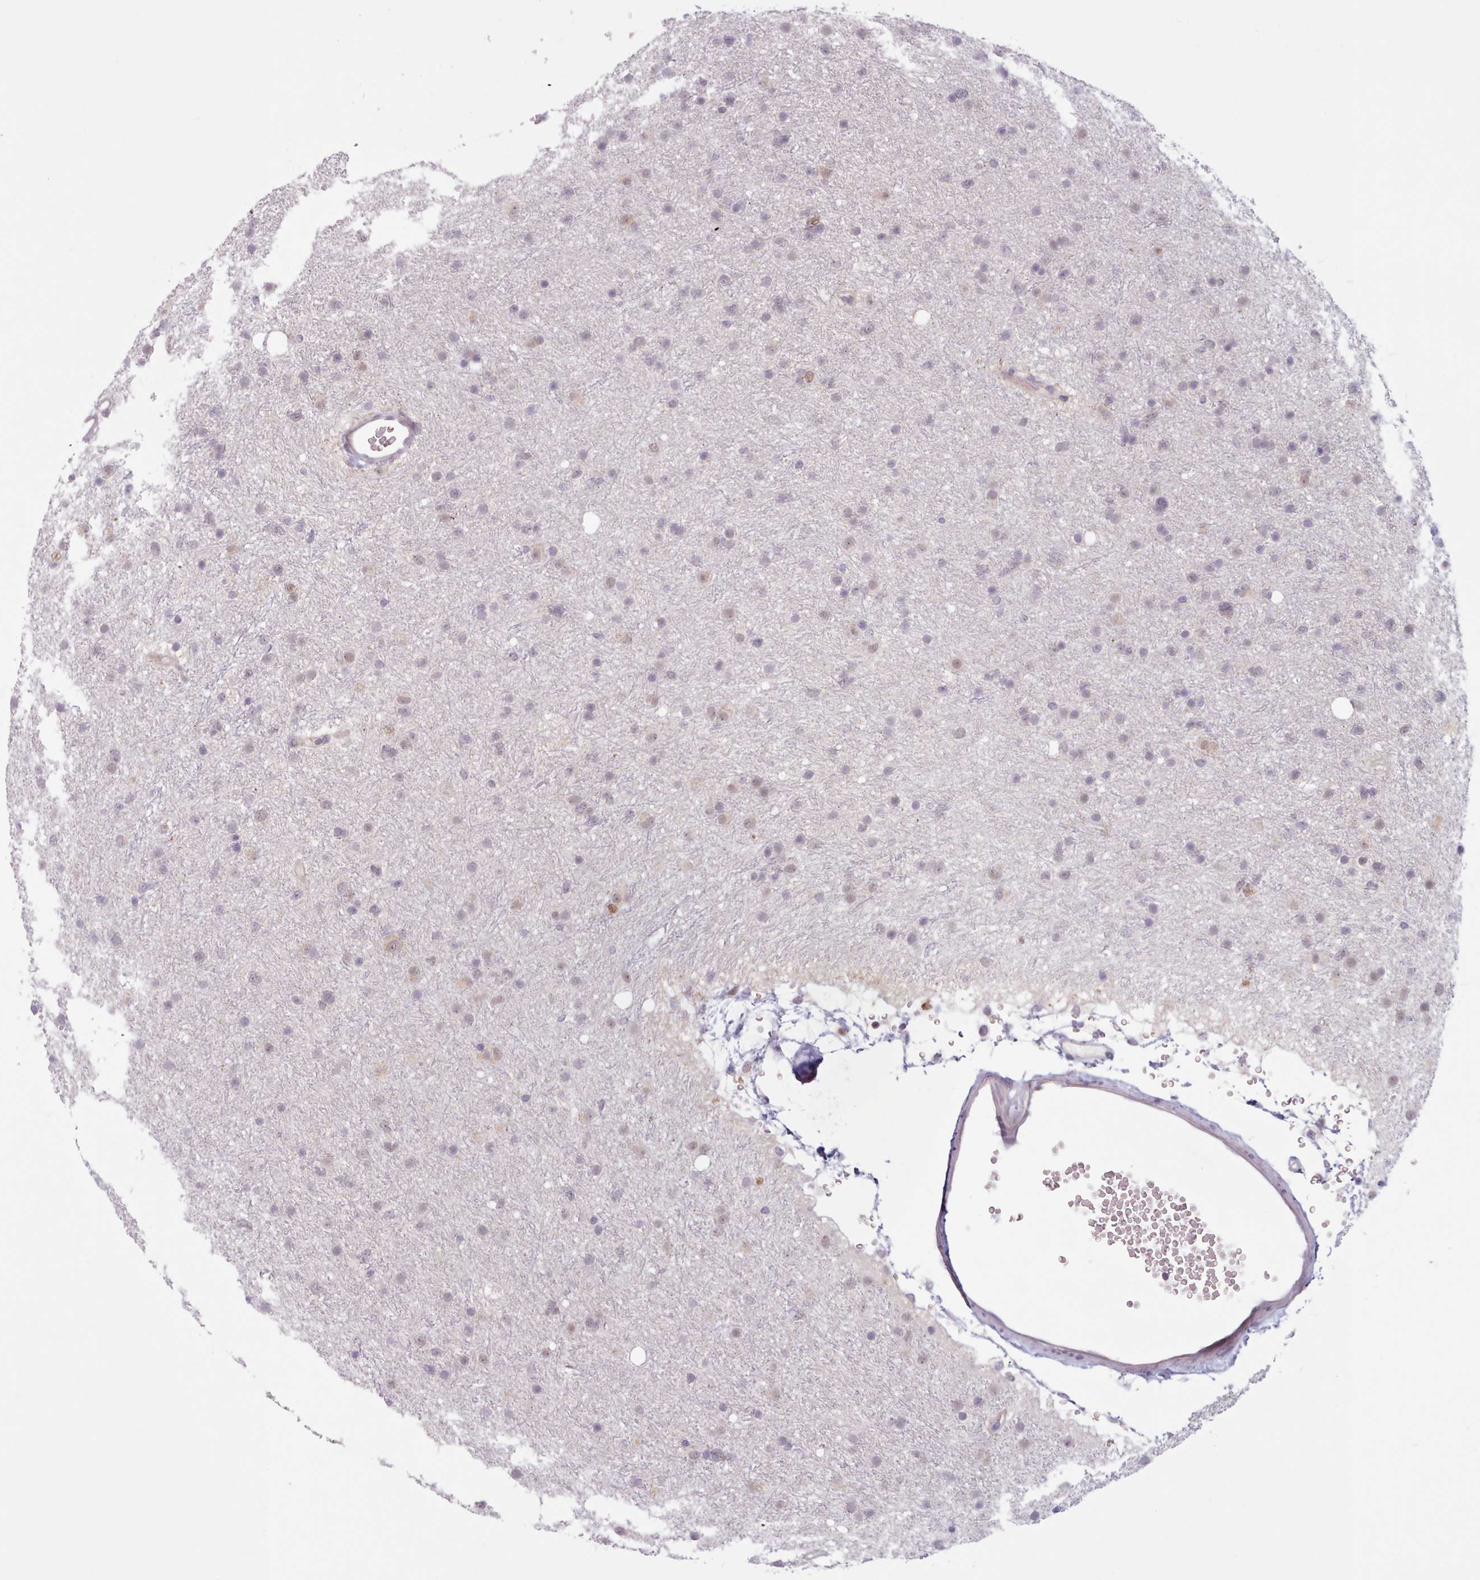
{"staining": {"intensity": "negative", "quantity": "none", "location": "none"}, "tissue": "glioma", "cell_type": "Tumor cells", "image_type": "cancer", "snomed": [{"axis": "morphology", "description": "Glioma, malignant, Low grade"}, {"axis": "topography", "description": "Cerebral cortex"}], "caption": "Glioma was stained to show a protein in brown. There is no significant positivity in tumor cells.", "gene": "KBTBD7", "patient": {"sex": "female", "age": 39}}